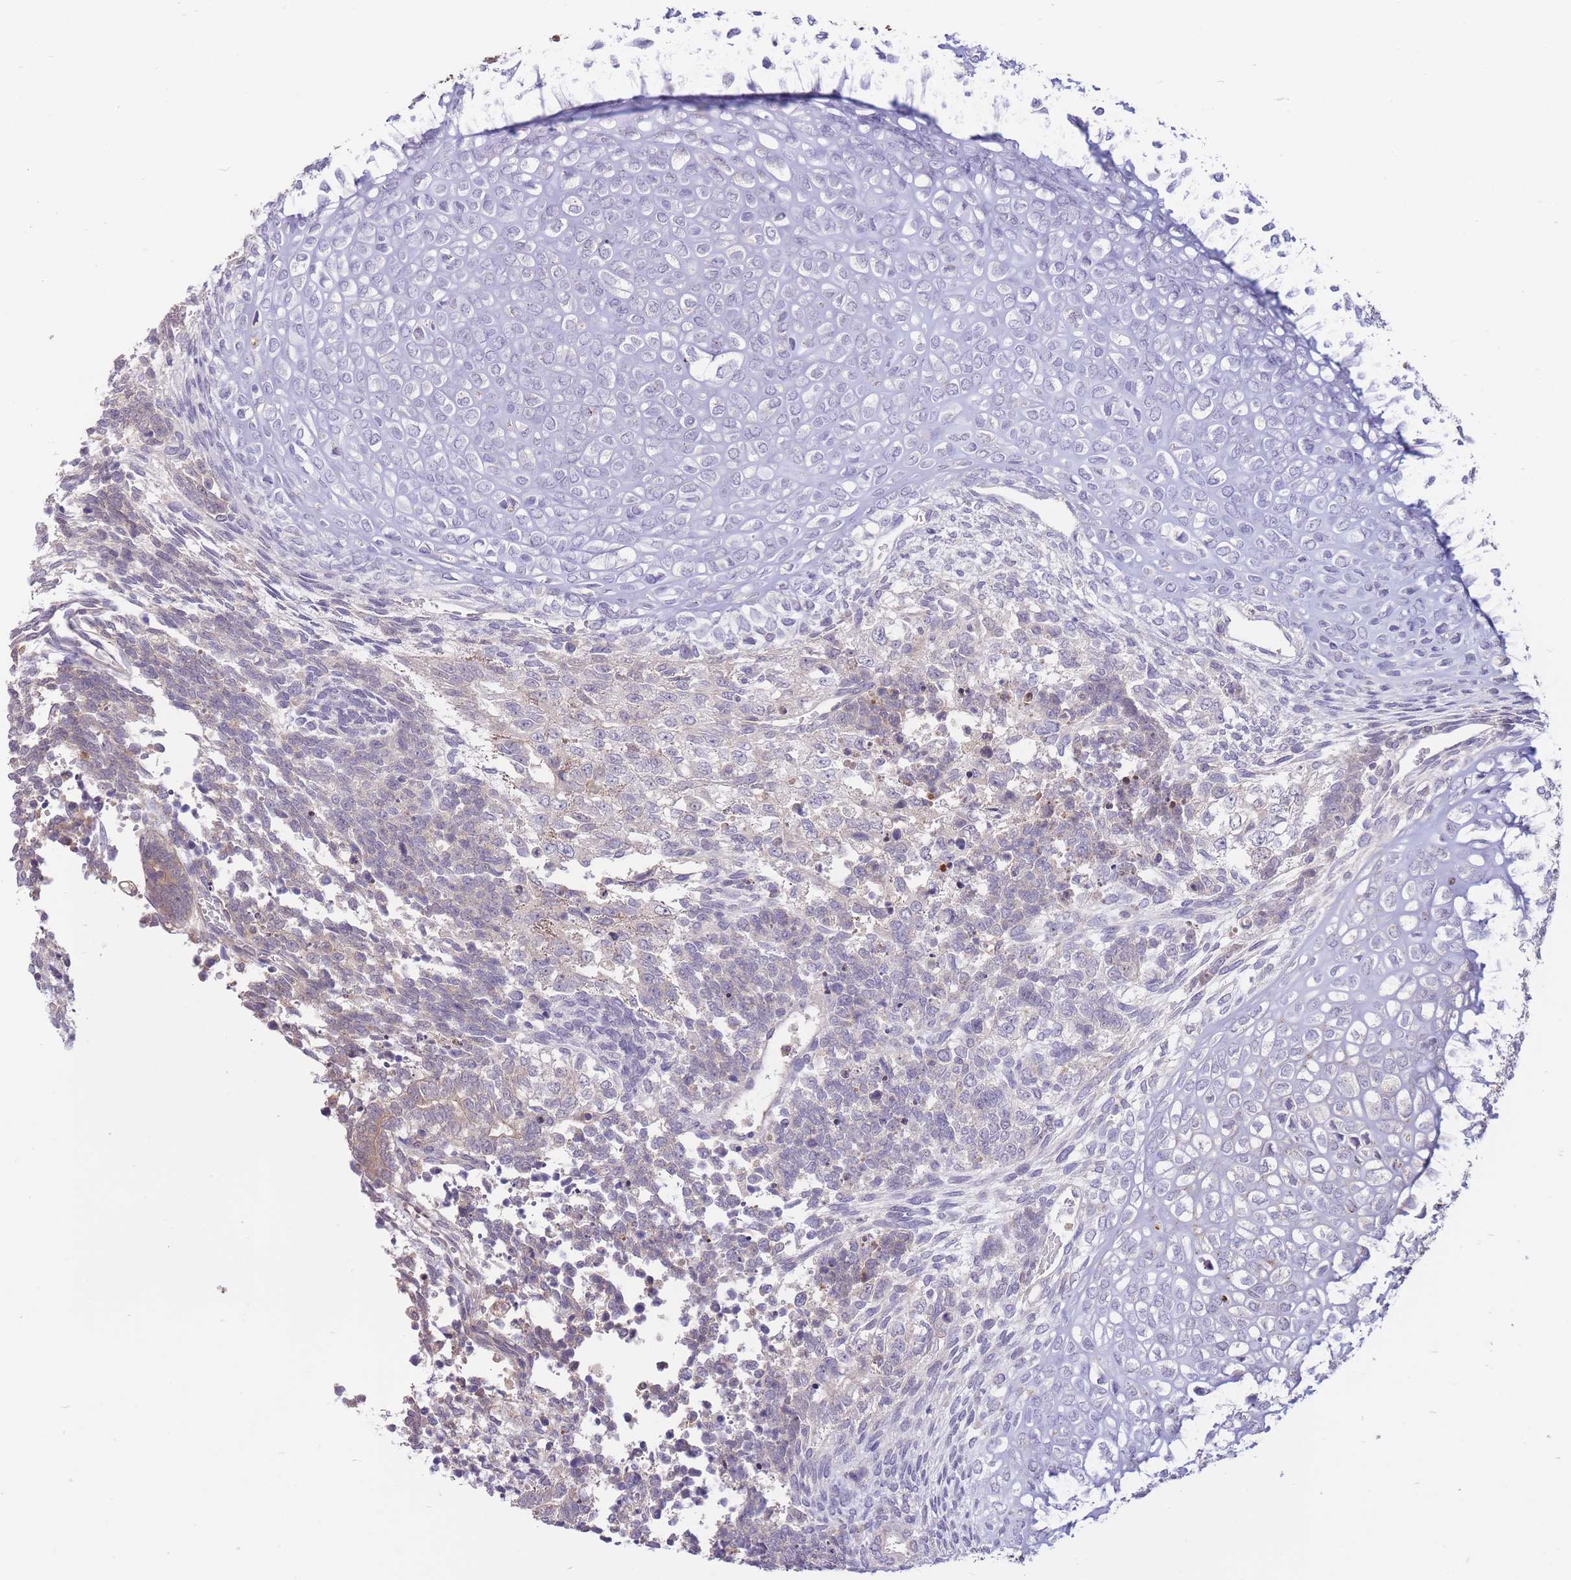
{"staining": {"intensity": "negative", "quantity": "none", "location": "none"}, "tissue": "testis cancer", "cell_type": "Tumor cells", "image_type": "cancer", "snomed": [{"axis": "morphology", "description": "Carcinoma, Embryonal, NOS"}, {"axis": "topography", "description": "Testis"}], "caption": "Immunohistochemical staining of embryonal carcinoma (testis) displays no significant staining in tumor cells.", "gene": "ZNF304", "patient": {"sex": "male", "age": 23}}